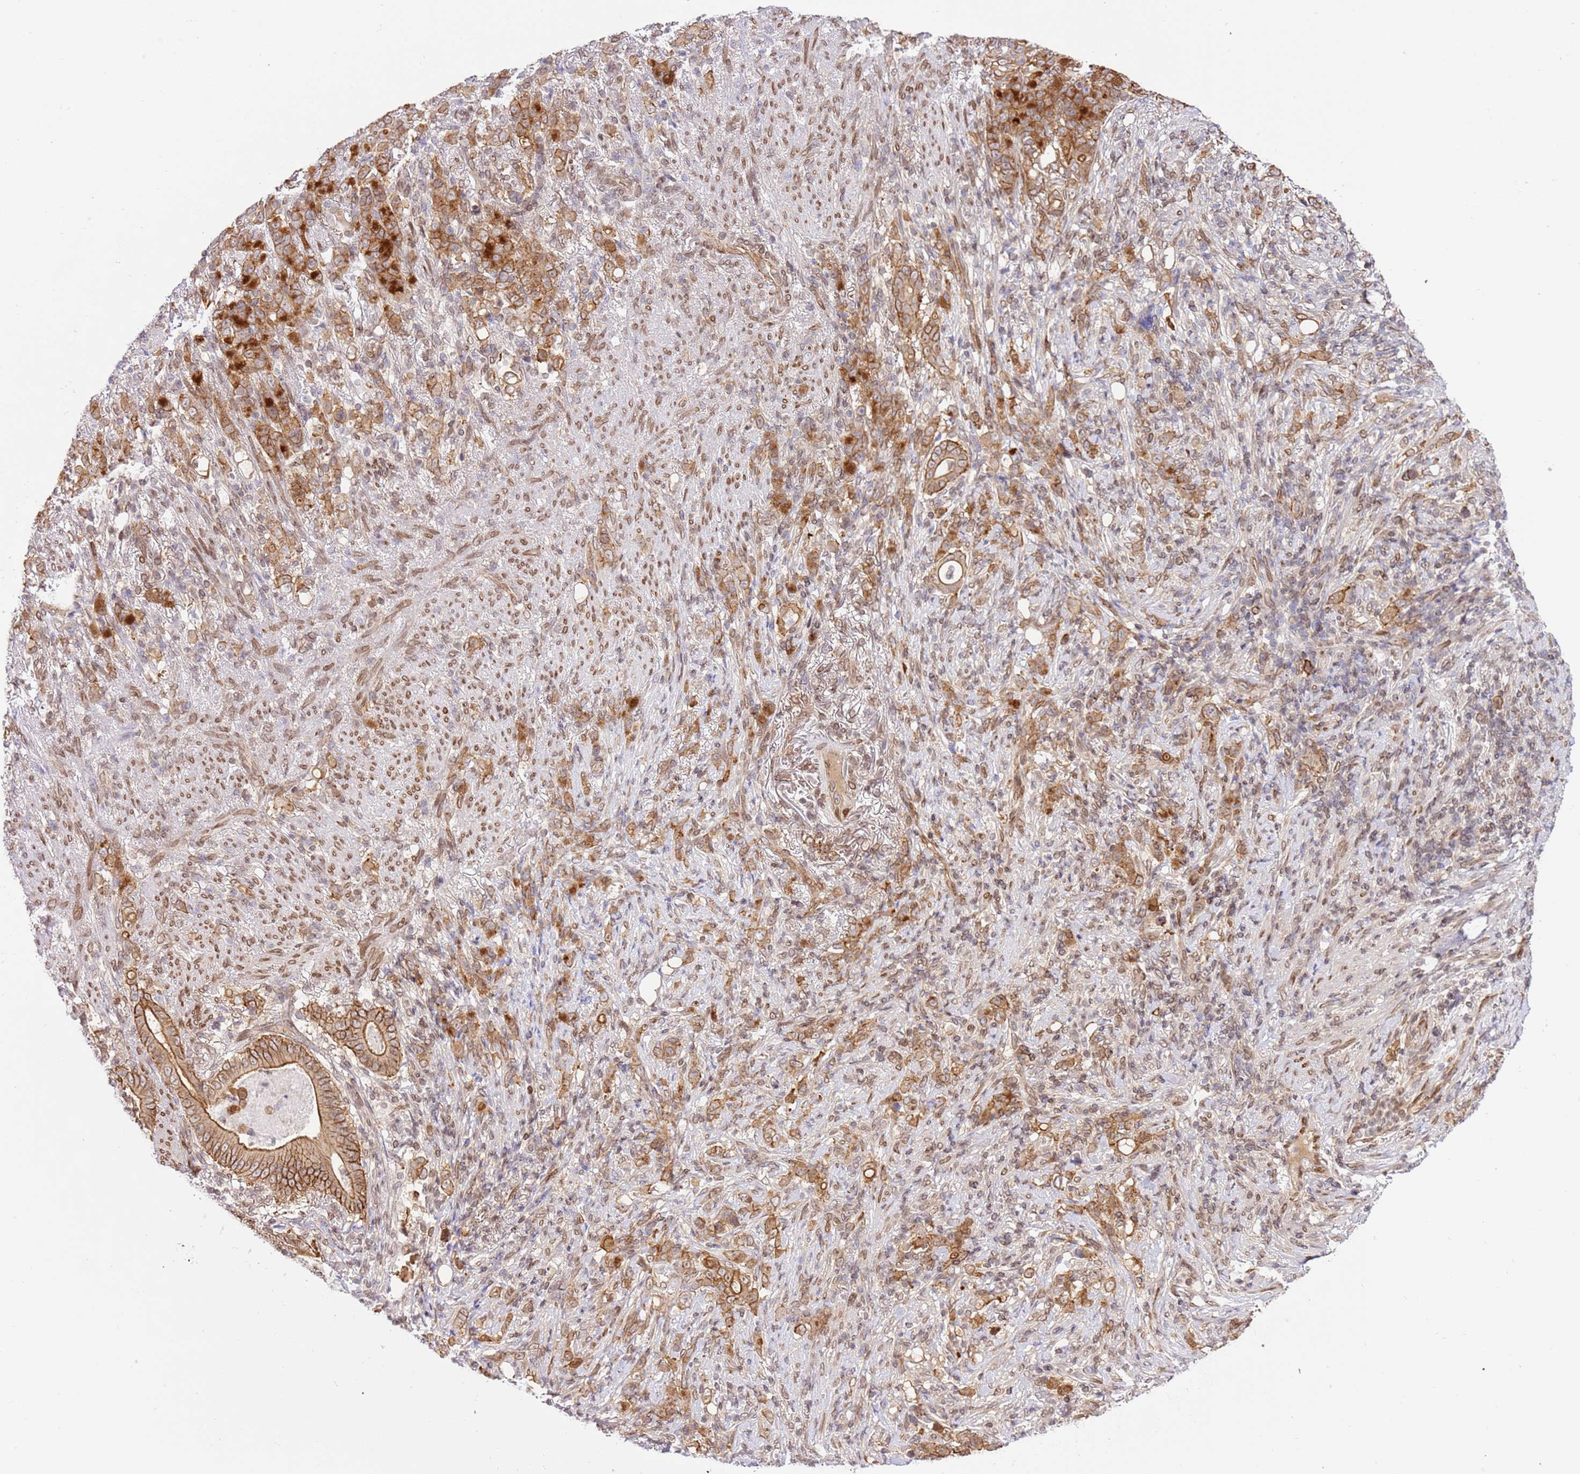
{"staining": {"intensity": "strong", "quantity": "25%-75%", "location": "cytoplasmic/membranous"}, "tissue": "stomach cancer", "cell_type": "Tumor cells", "image_type": "cancer", "snomed": [{"axis": "morphology", "description": "Normal tissue, NOS"}, {"axis": "morphology", "description": "Adenocarcinoma, NOS"}, {"axis": "topography", "description": "Stomach"}], "caption": "Stomach adenocarcinoma stained with immunohistochemistry displays strong cytoplasmic/membranous expression in about 25%-75% of tumor cells.", "gene": "TRIM37", "patient": {"sex": "female", "age": 79}}